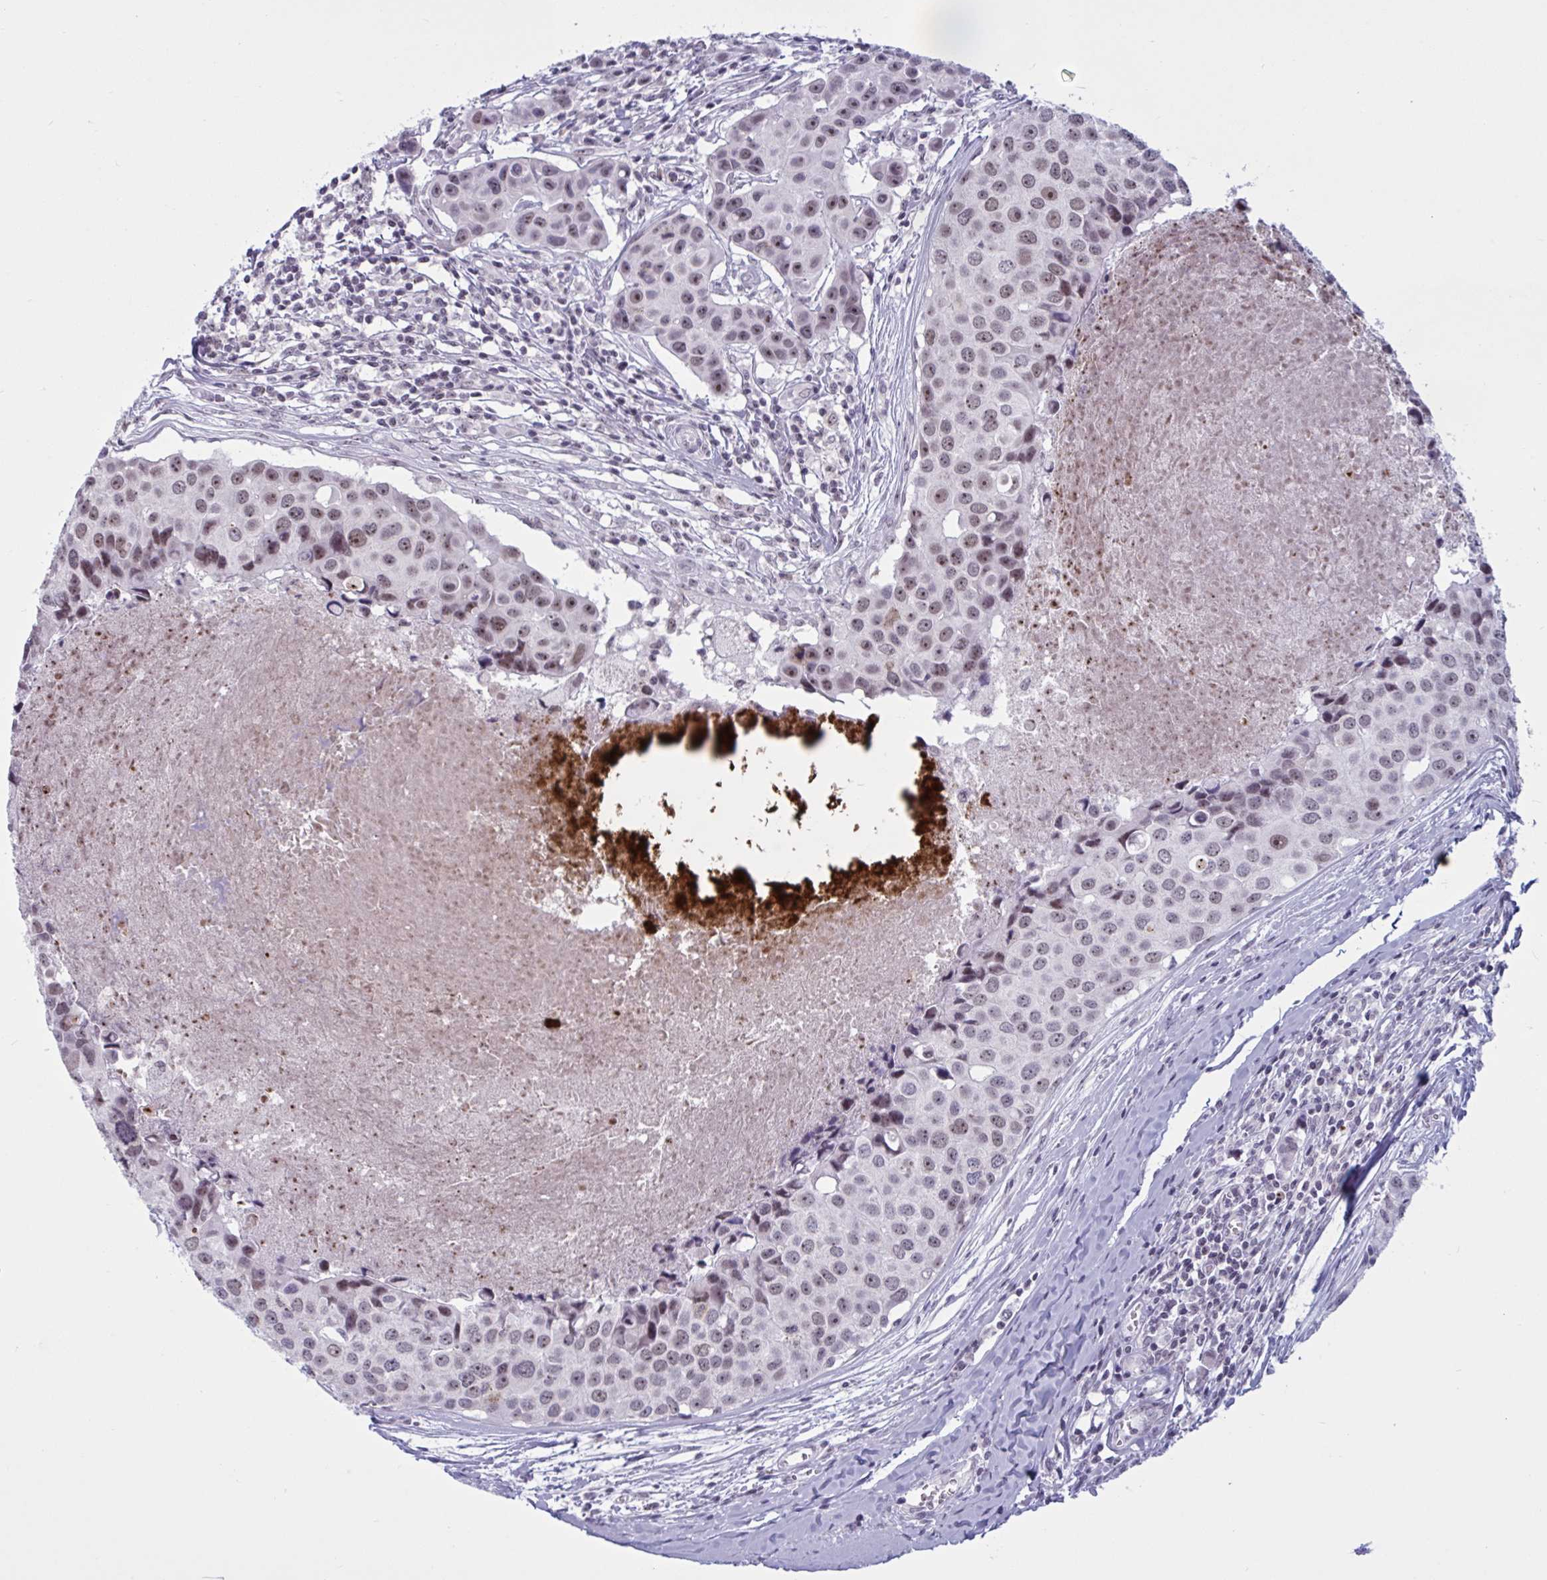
{"staining": {"intensity": "weak", "quantity": ">75%", "location": "nuclear"}, "tissue": "breast cancer", "cell_type": "Tumor cells", "image_type": "cancer", "snomed": [{"axis": "morphology", "description": "Duct carcinoma"}, {"axis": "topography", "description": "Breast"}], "caption": "Protein staining of breast cancer (invasive ductal carcinoma) tissue exhibits weak nuclear staining in about >75% of tumor cells.", "gene": "TGM6", "patient": {"sex": "female", "age": 24}}